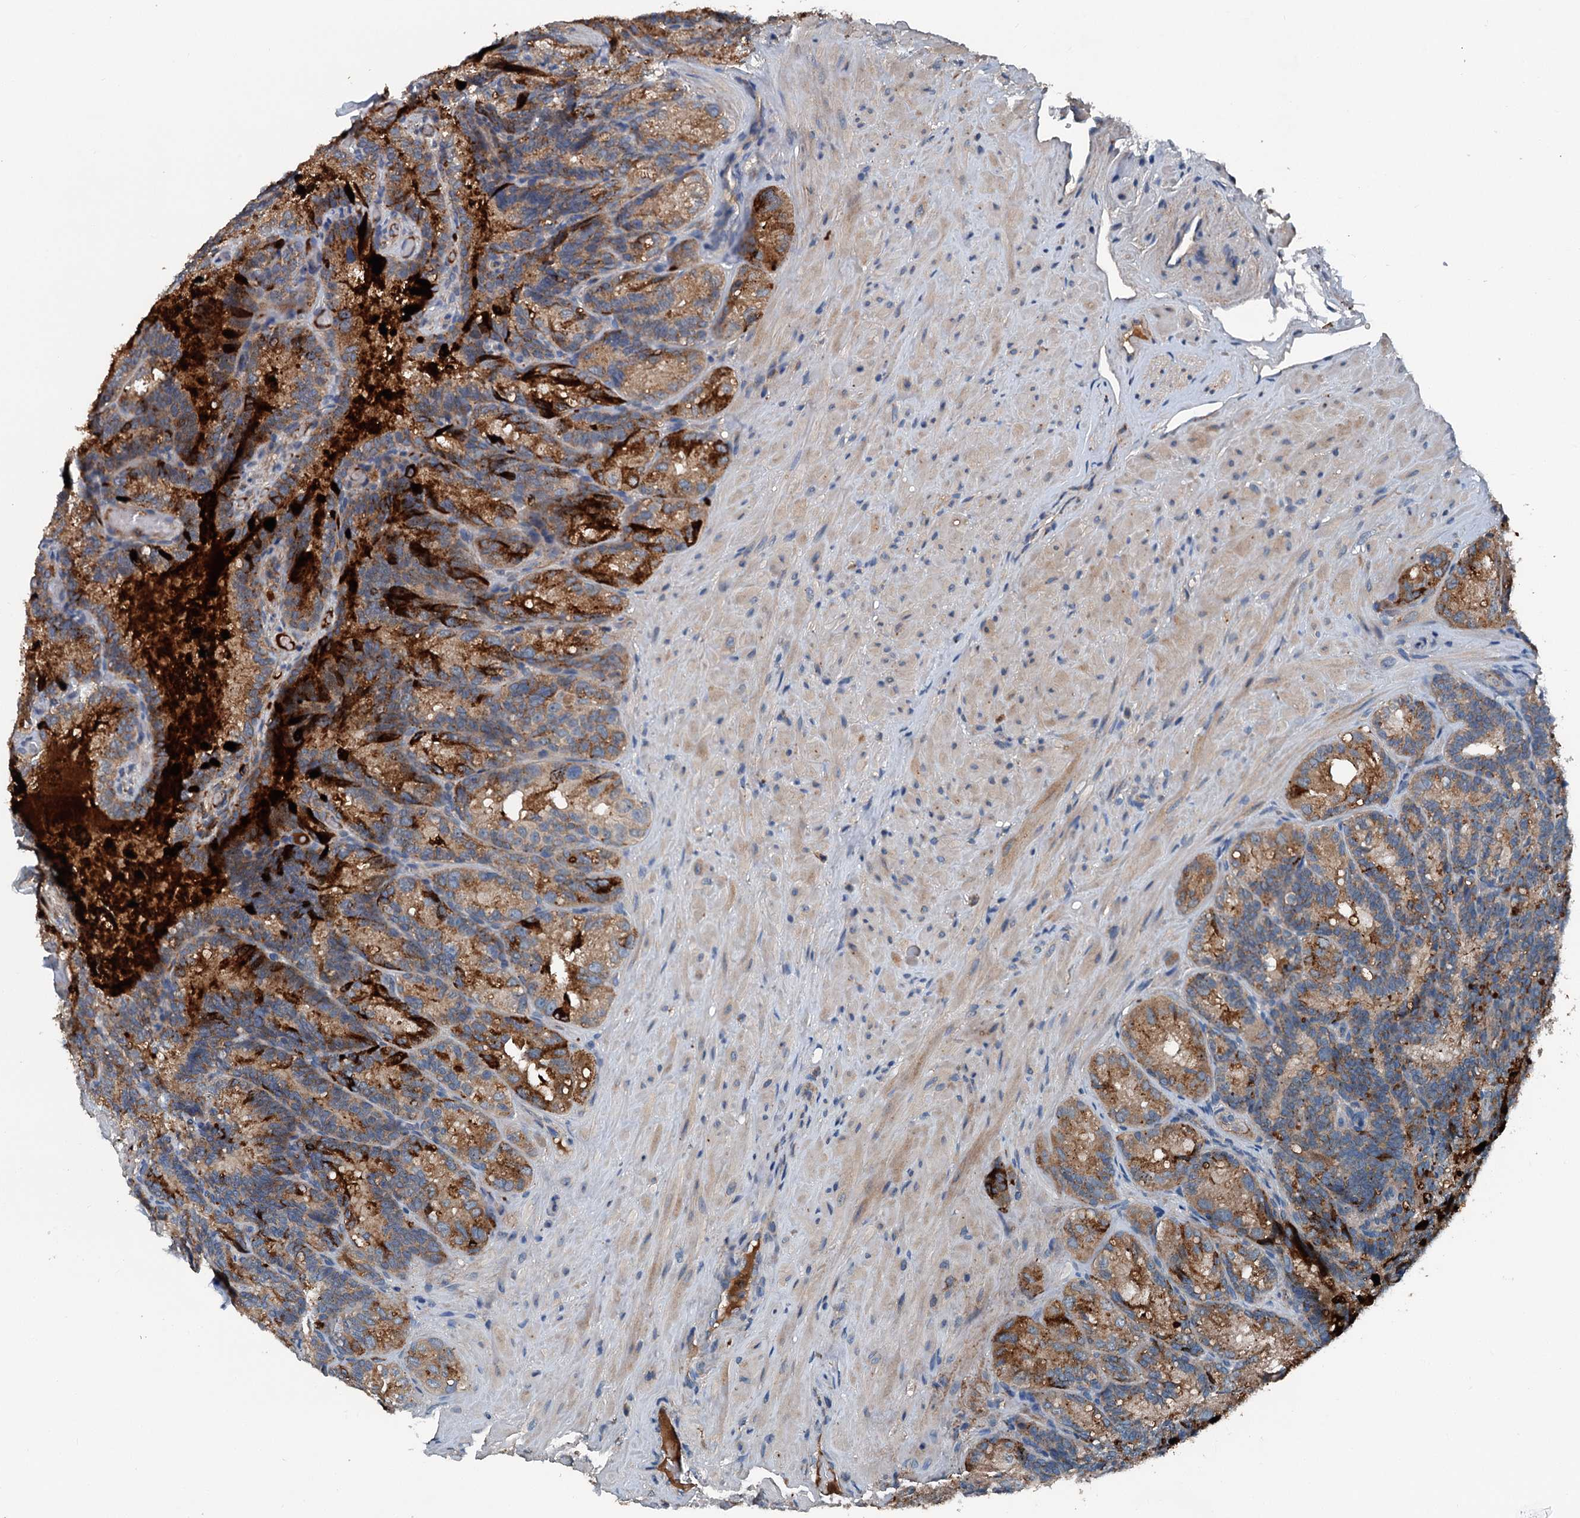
{"staining": {"intensity": "moderate", "quantity": ">75%", "location": "cytoplasmic/membranous"}, "tissue": "seminal vesicle", "cell_type": "Glandular cells", "image_type": "normal", "snomed": [{"axis": "morphology", "description": "Normal tissue, NOS"}, {"axis": "topography", "description": "Seminal veicle"}], "caption": "Normal seminal vesicle demonstrates moderate cytoplasmic/membranous positivity in approximately >75% of glandular cells.", "gene": "PDSS1", "patient": {"sex": "male", "age": 60}}